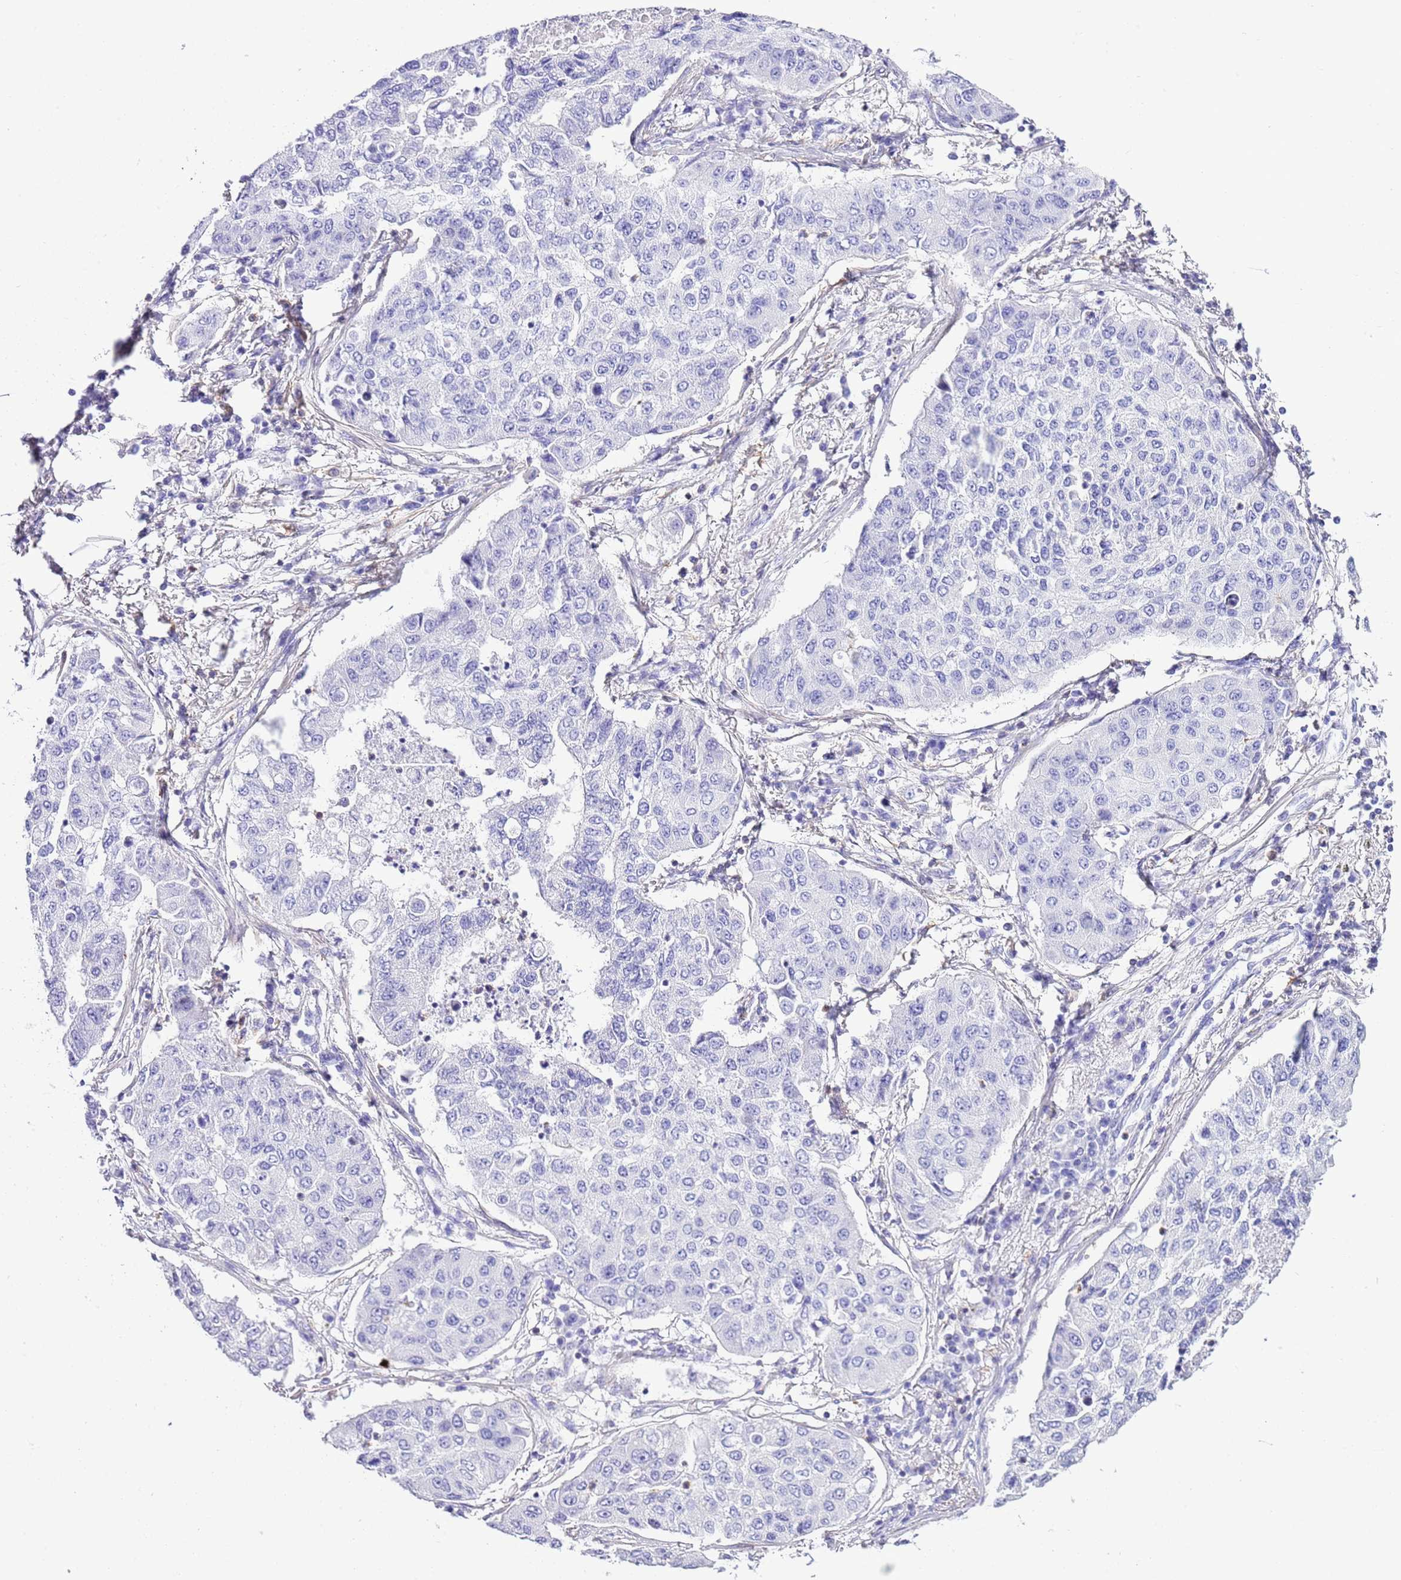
{"staining": {"intensity": "negative", "quantity": "none", "location": "none"}, "tissue": "lung cancer", "cell_type": "Tumor cells", "image_type": "cancer", "snomed": [{"axis": "morphology", "description": "Squamous cell carcinoma, NOS"}, {"axis": "topography", "description": "Lung"}], "caption": "Immunohistochemistry histopathology image of neoplastic tissue: human lung cancer (squamous cell carcinoma) stained with DAB displays no significant protein positivity in tumor cells. (Brightfield microscopy of DAB (3,3'-diaminobenzidine) IHC at high magnification).", "gene": "CNN2", "patient": {"sex": "male", "age": 74}}